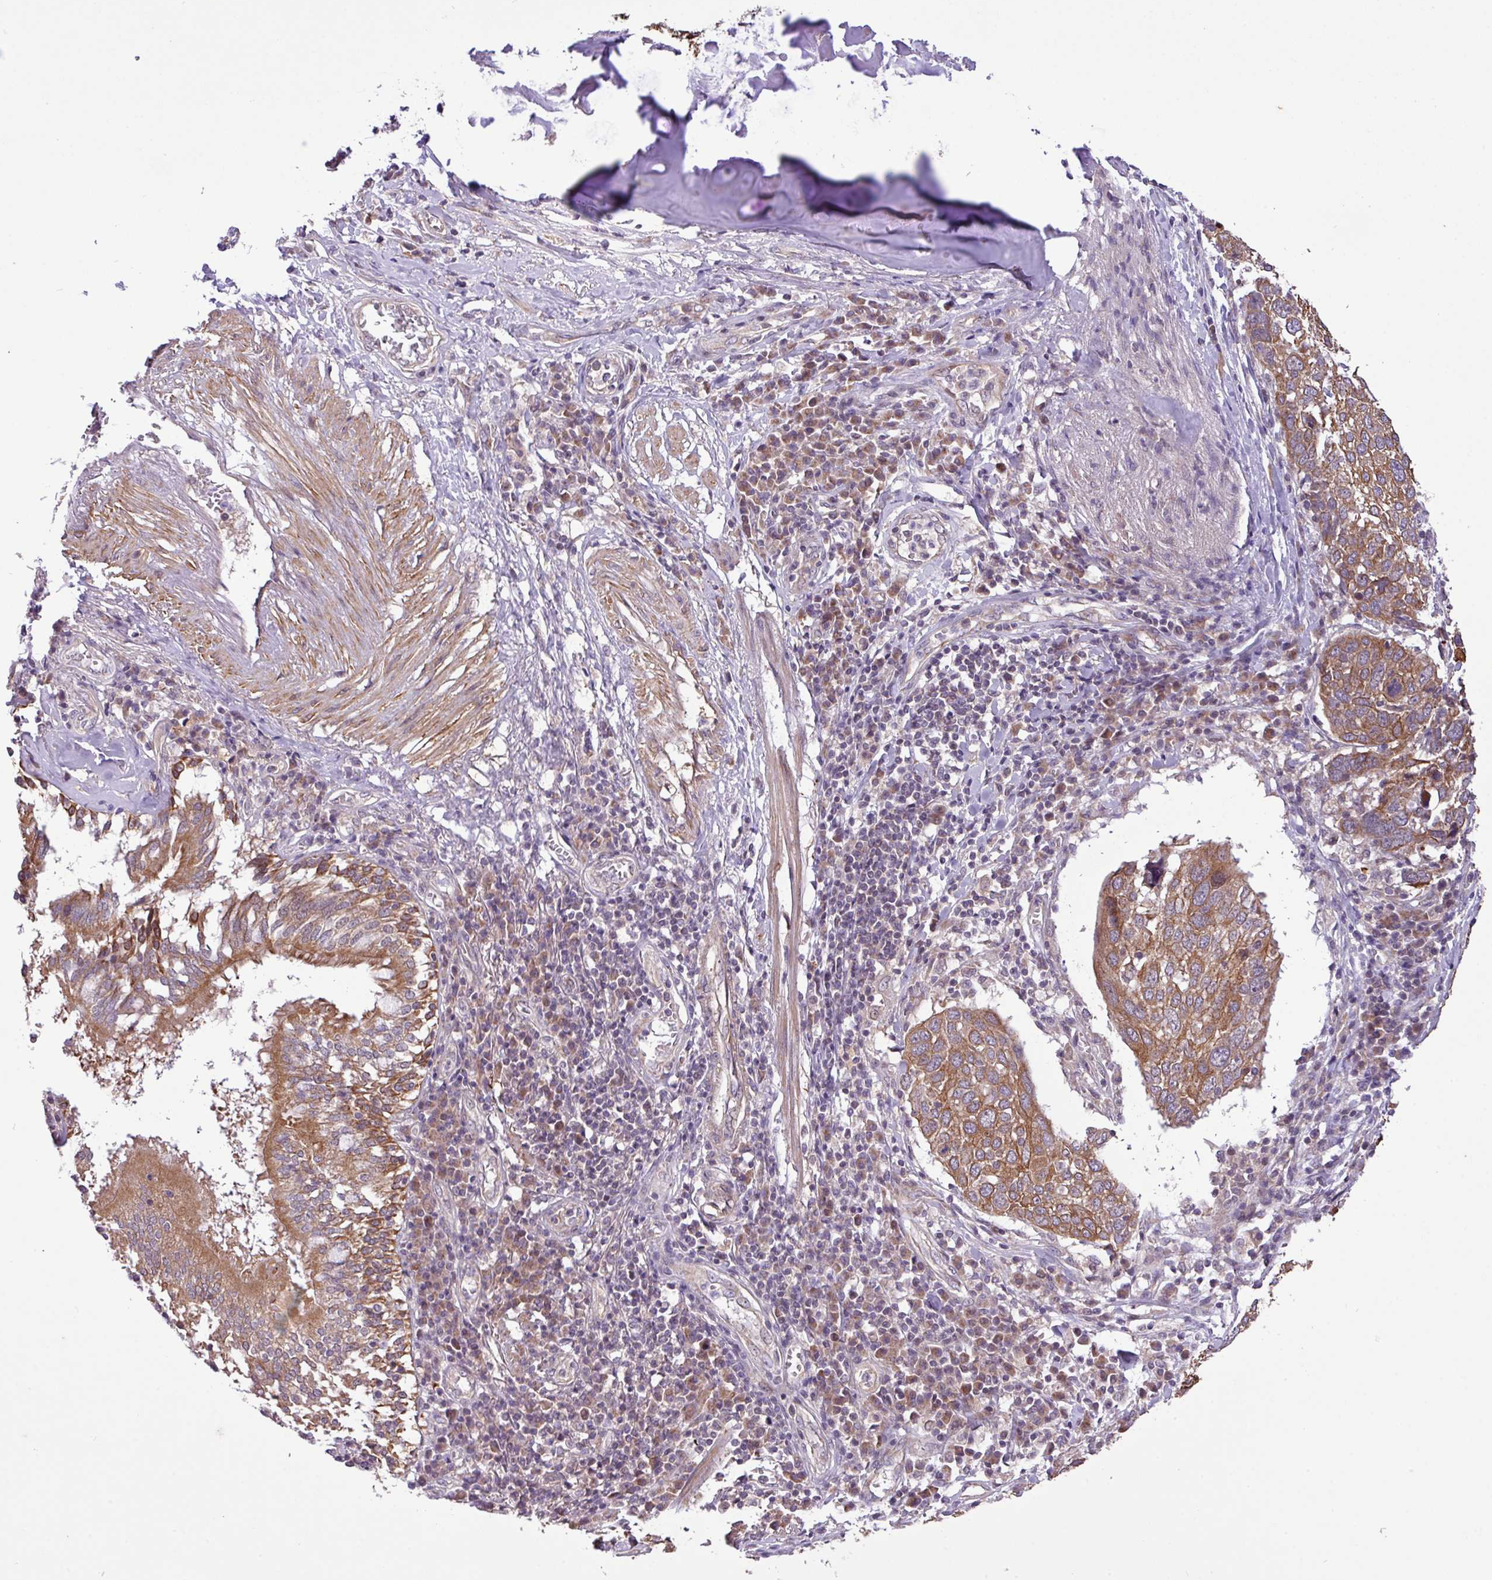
{"staining": {"intensity": "moderate", "quantity": ">75%", "location": "cytoplasmic/membranous"}, "tissue": "lung cancer", "cell_type": "Tumor cells", "image_type": "cancer", "snomed": [{"axis": "morphology", "description": "Squamous cell carcinoma, NOS"}, {"axis": "topography", "description": "Lung"}], "caption": "A histopathology image of lung cancer stained for a protein displays moderate cytoplasmic/membranous brown staining in tumor cells.", "gene": "TIMM10B", "patient": {"sex": "male", "age": 65}}